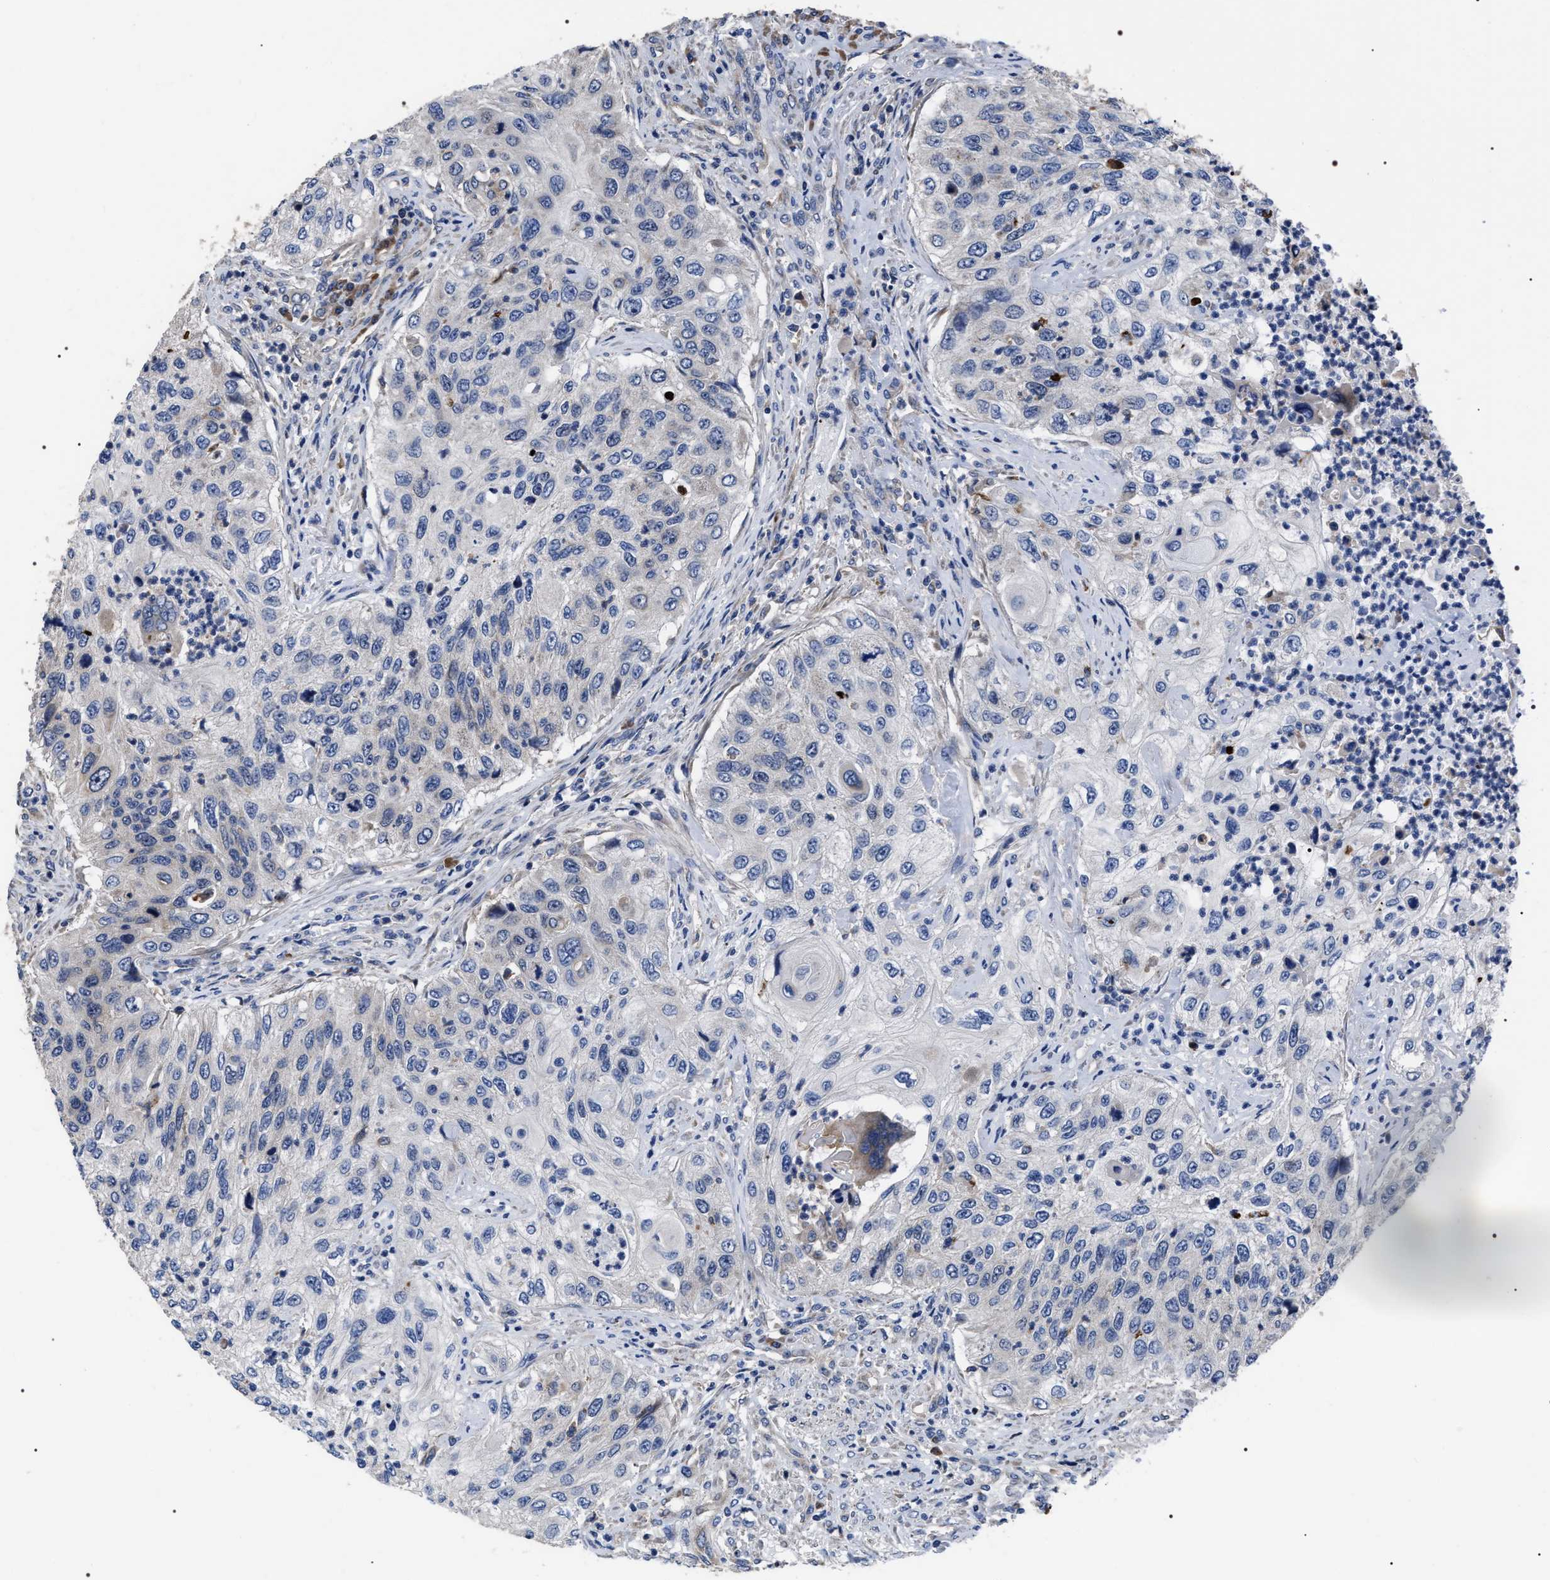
{"staining": {"intensity": "weak", "quantity": "<25%", "location": "cytoplasmic/membranous"}, "tissue": "urothelial cancer", "cell_type": "Tumor cells", "image_type": "cancer", "snomed": [{"axis": "morphology", "description": "Urothelial carcinoma, High grade"}, {"axis": "topography", "description": "Urinary bladder"}], "caption": "DAB (3,3'-diaminobenzidine) immunohistochemical staining of high-grade urothelial carcinoma displays no significant expression in tumor cells.", "gene": "MIS18A", "patient": {"sex": "female", "age": 60}}